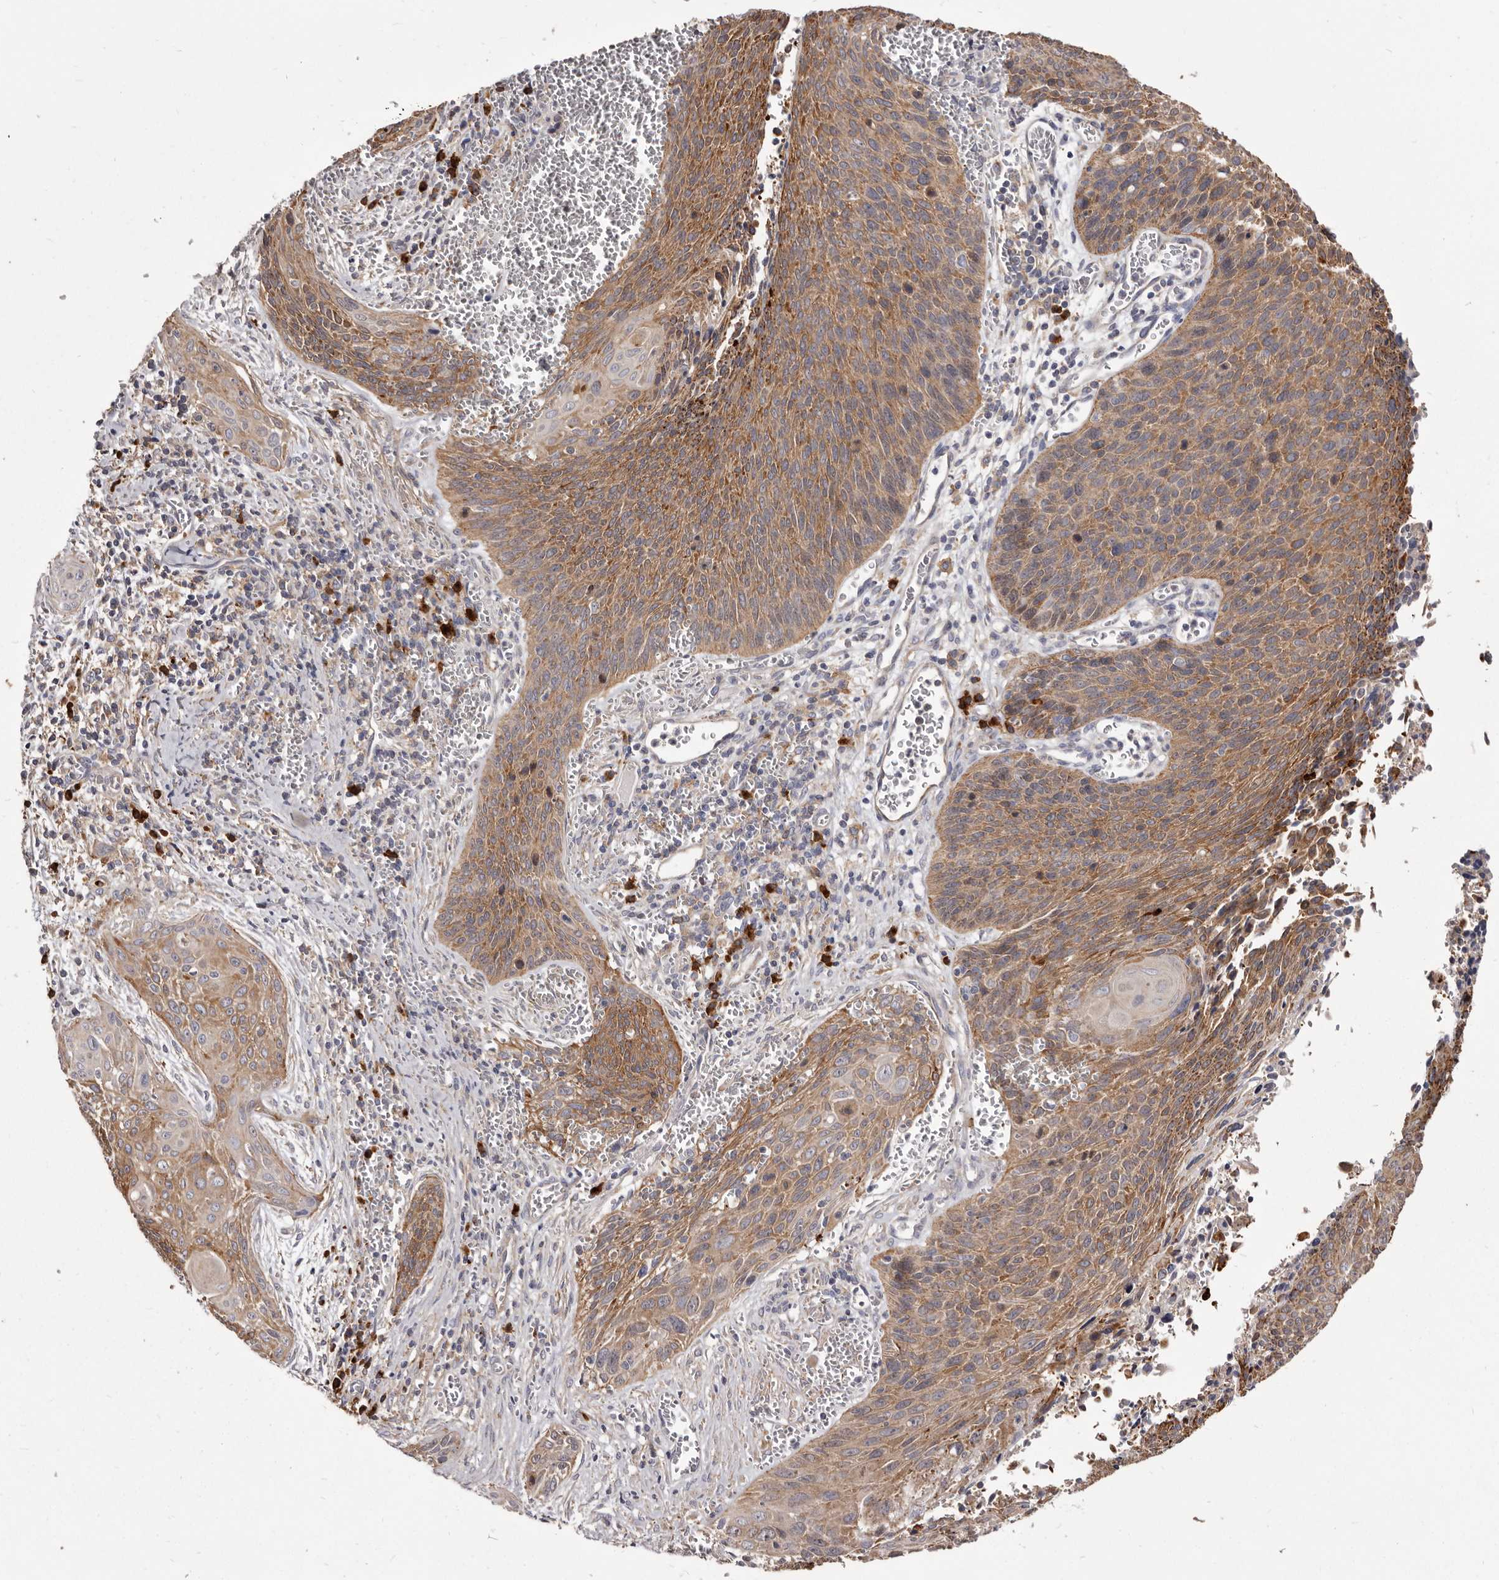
{"staining": {"intensity": "moderate", "quantity": ">75%", "location": "cytoplasmic/membranous"}, "tissue": "cervical cancer", "cell_type": "Tumor cells", "image_type": "cancer", "snomed": [{"axis": "morphology", "description": "Squamous cell carcinoma, NOS"}, {"axis": "topography", "description": "Cervix"}], "caption": "The histopathology image displays a brown stain indicating the presence of a protein in the cytoplasmic/membranous of tumor cells in squamous cell carcinoma (cervical). Using DAB (brown) and hematoxylin (blue) stains, captured at high magnification using brightfield microscopy.", "gene": "TPD52", "patient": {"sex": "female", "age": 55}}